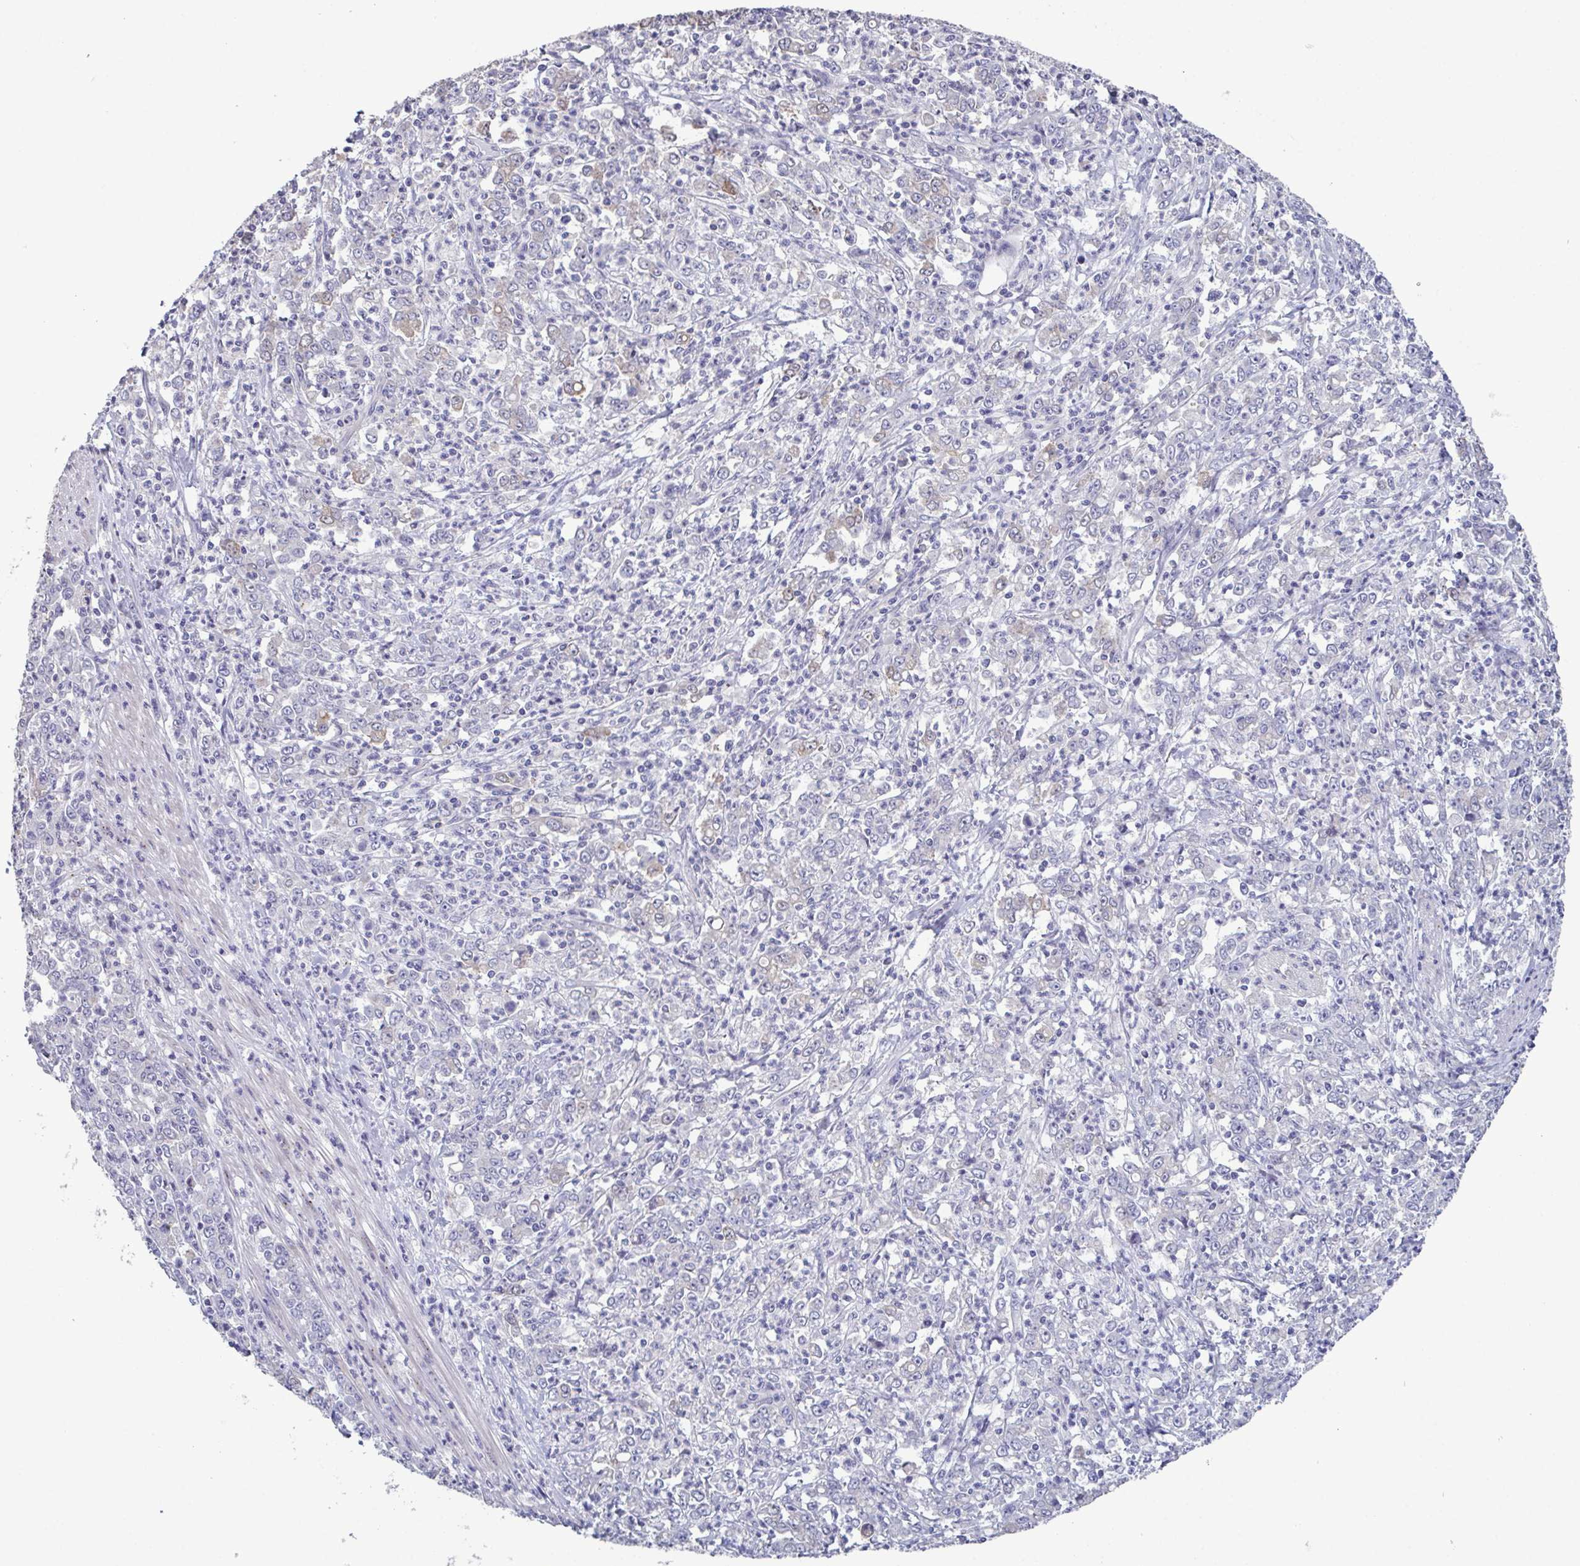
{"staining": {"intensity": "negative", "quantity": "none", "location": "none"}, "tissue": "stomach cancer", "cell_type": "Tumor cells", "image_type": "cancer", "snomed": [{"axis": "morphology", "description": "Adenocarcinoma, NOS"}, {"axis": "topography", "description": "Stomach, lower"}], "caption": "Stomach adenocarcinoma stained for a protein using IHC shows no staining tumor cells.", "gene": "GLDC", "patient": {"sex": "female", "age": 71}}